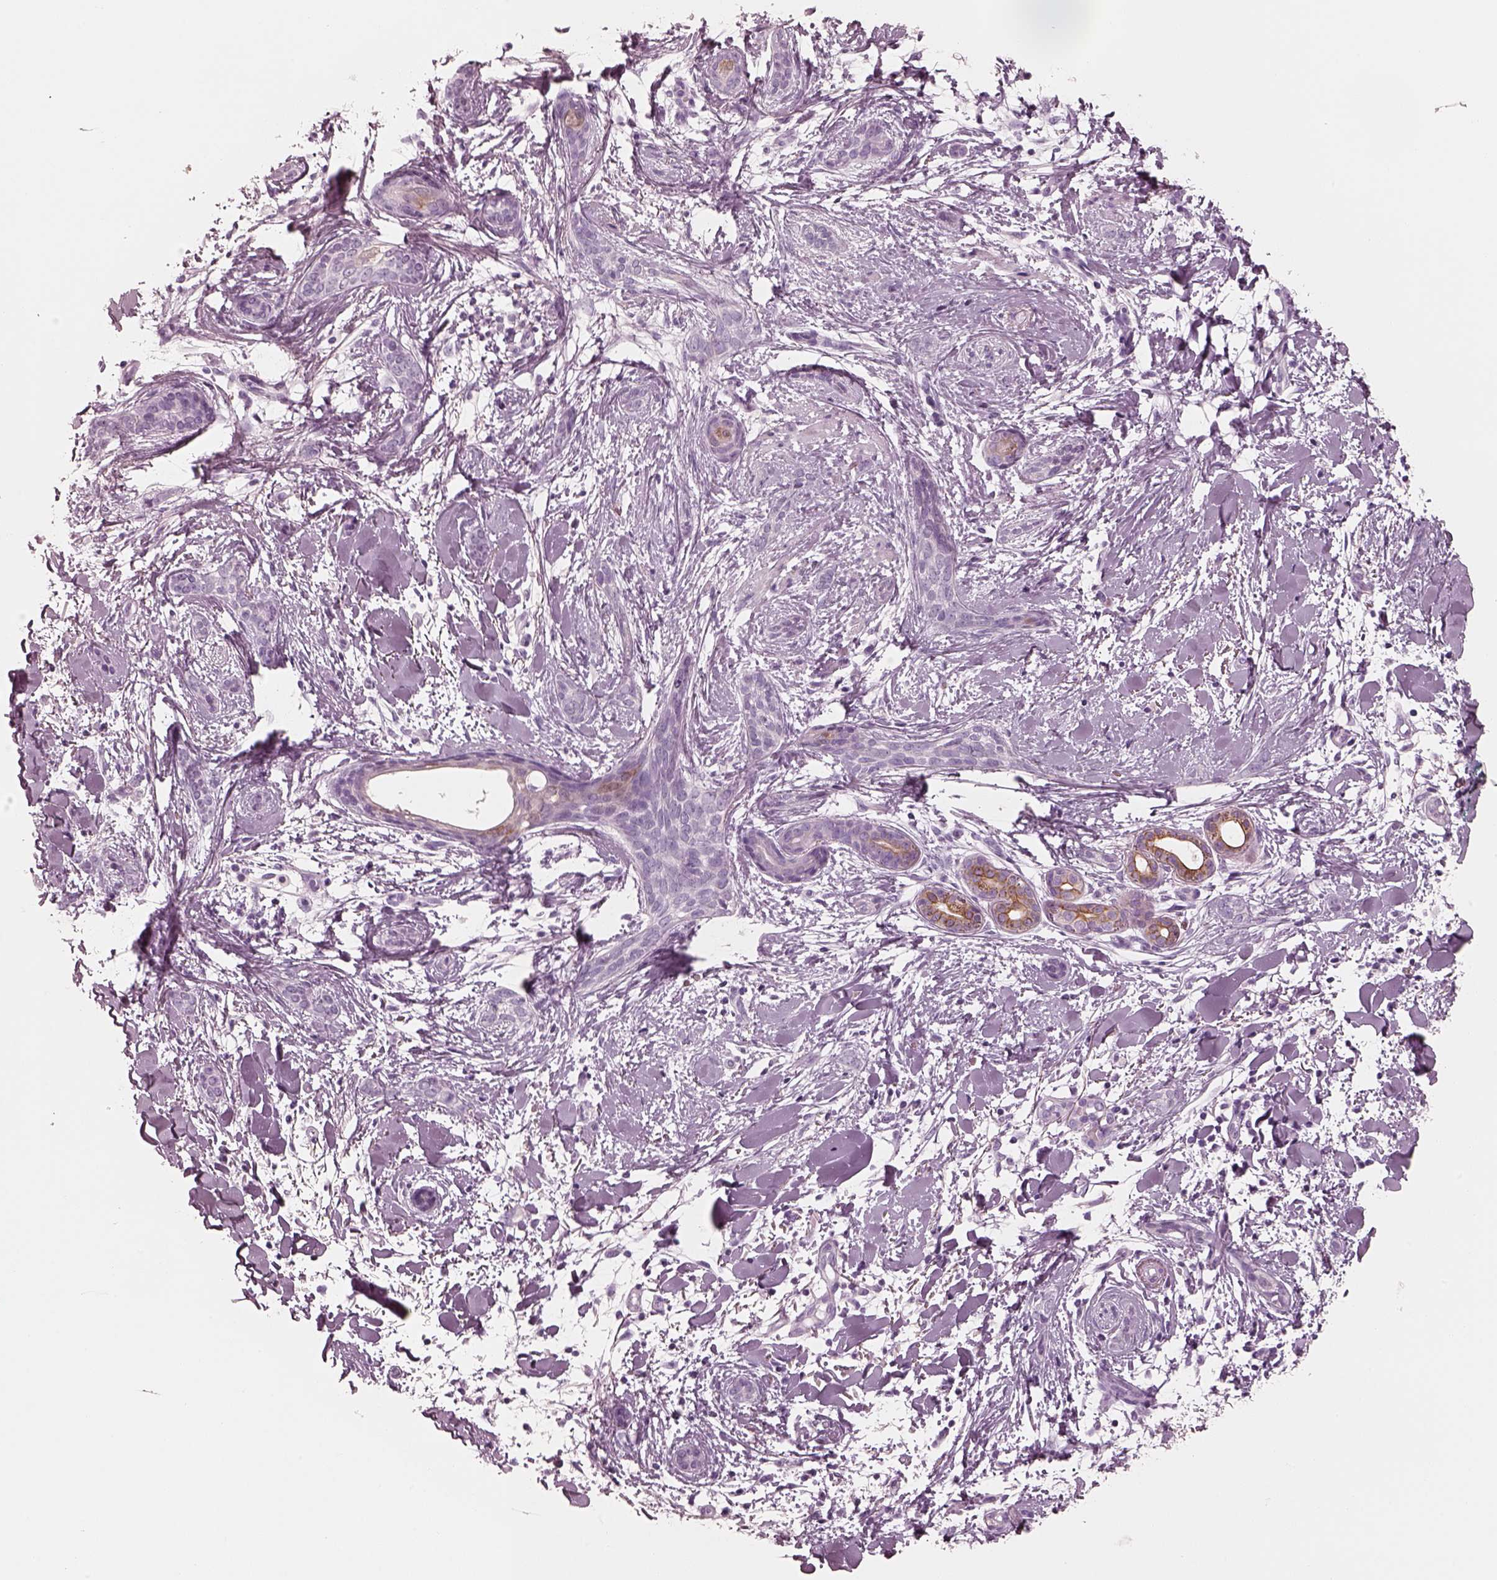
{"staining": {"intensity": "negative", "quantity": "none", "location": "none"}, "tissue": "skin cancer", "cell_type": "Tumor cells", "image_type": "cancer", "snomed": [{"axis": "morphology", "description": "Basal cell carcinoma"}, {"axis": "morphology", "description": "Adnexal tumor, benign"}, {"axis": "topography", "description": "Skin"}], "caption": "High magnification brightfield microscopy of benign adnexal tumor (skin) stained with DAB (brown) and counterstained with hematoxylin (blue): tumor cells show no significant positivity.", "gene": "PON3", "patient": {"sex": "female", "age": 42}}